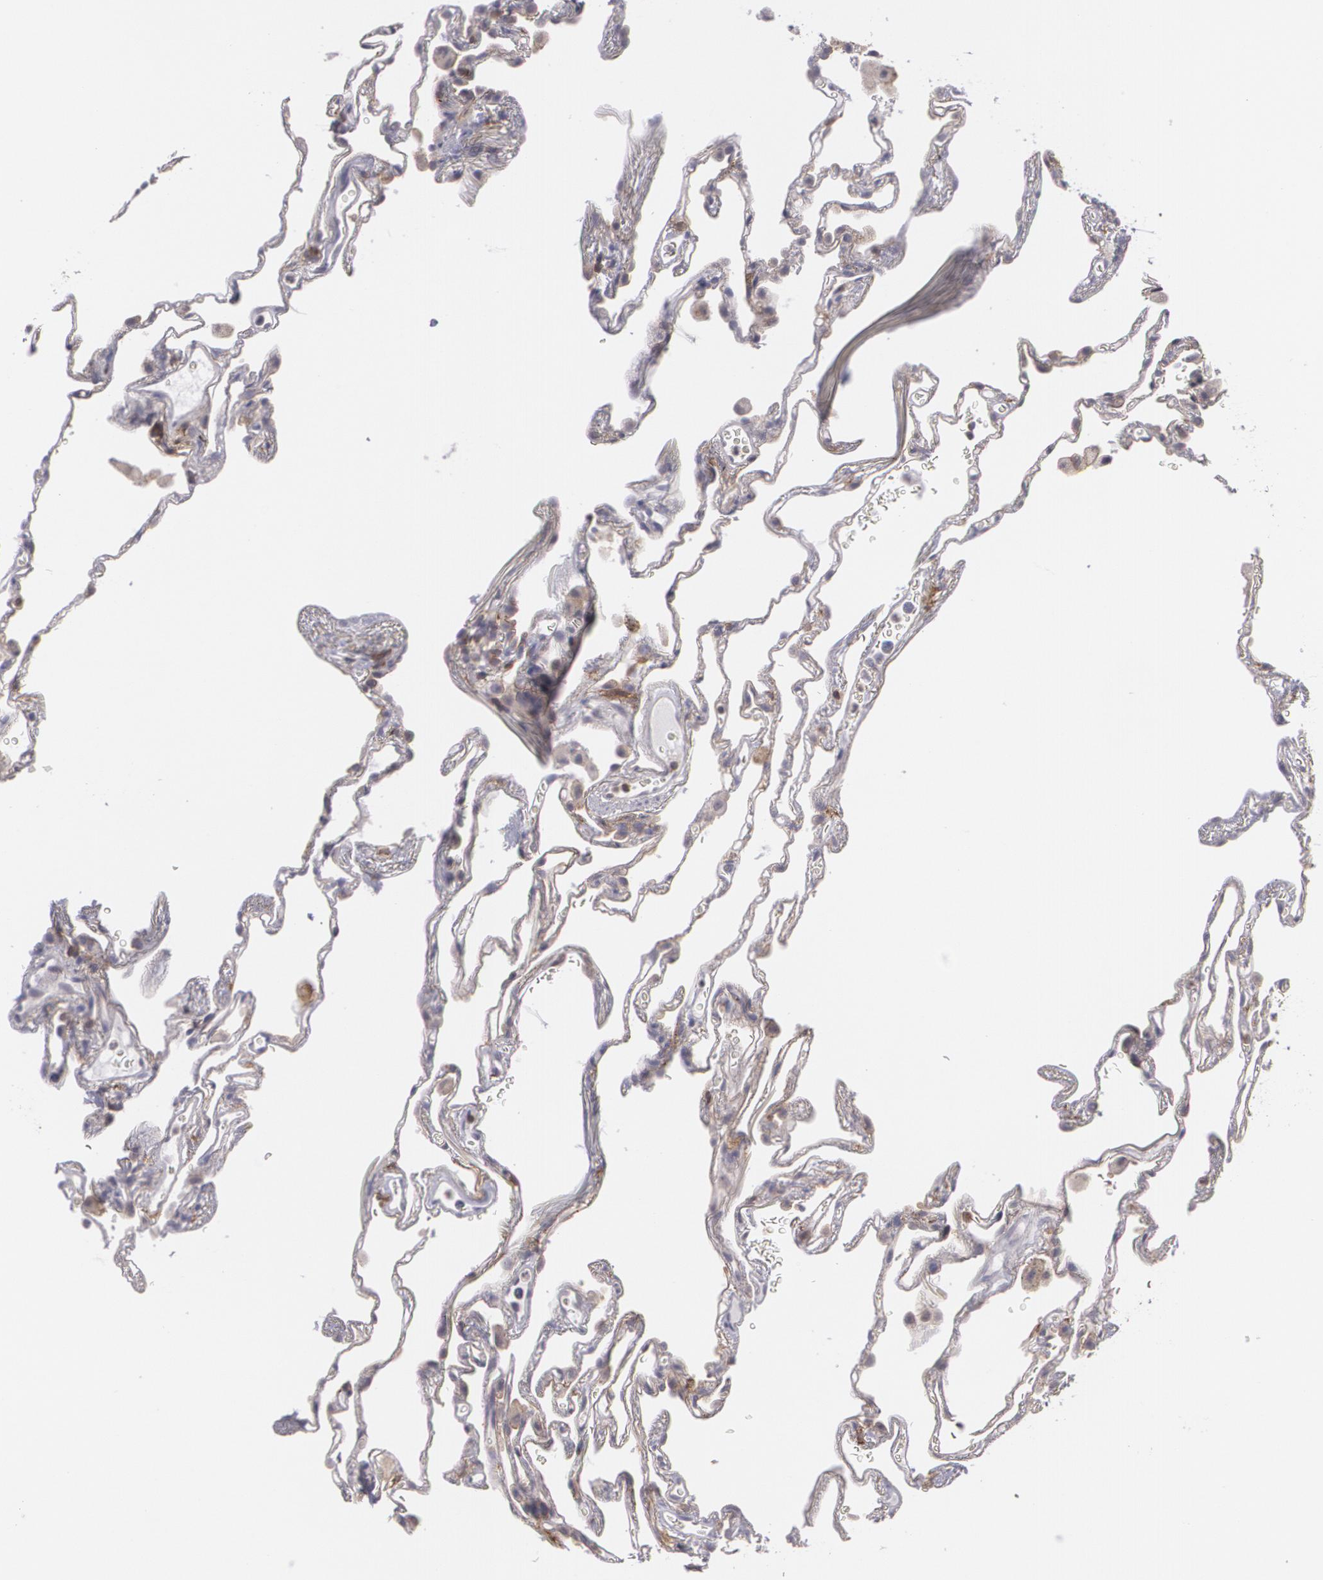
{"staining": {"intensity": "weak", "quantity": "25%-75%", "location": "cytoplasmic/membranous"}, "tissue": "lung", "cell_type": "Alveolar cells", "image_type": "normal", "snomed": [{"axis": "morphology", "description": "Normal tissue, NOS"}, {"axis": "morphology", "description": "Inflammation, NOS"}, {"axis": "topography", "description": "Lung"}], "caption": "Approximately 25%-75% of alveolar cells in unremarkable lung demonstrate weak cytoplasmic/membranous protein expression as visualized by brown immunohistochemical staining.", "gene": "BIN1", "patient": {"sex": "male", "age": 69}}